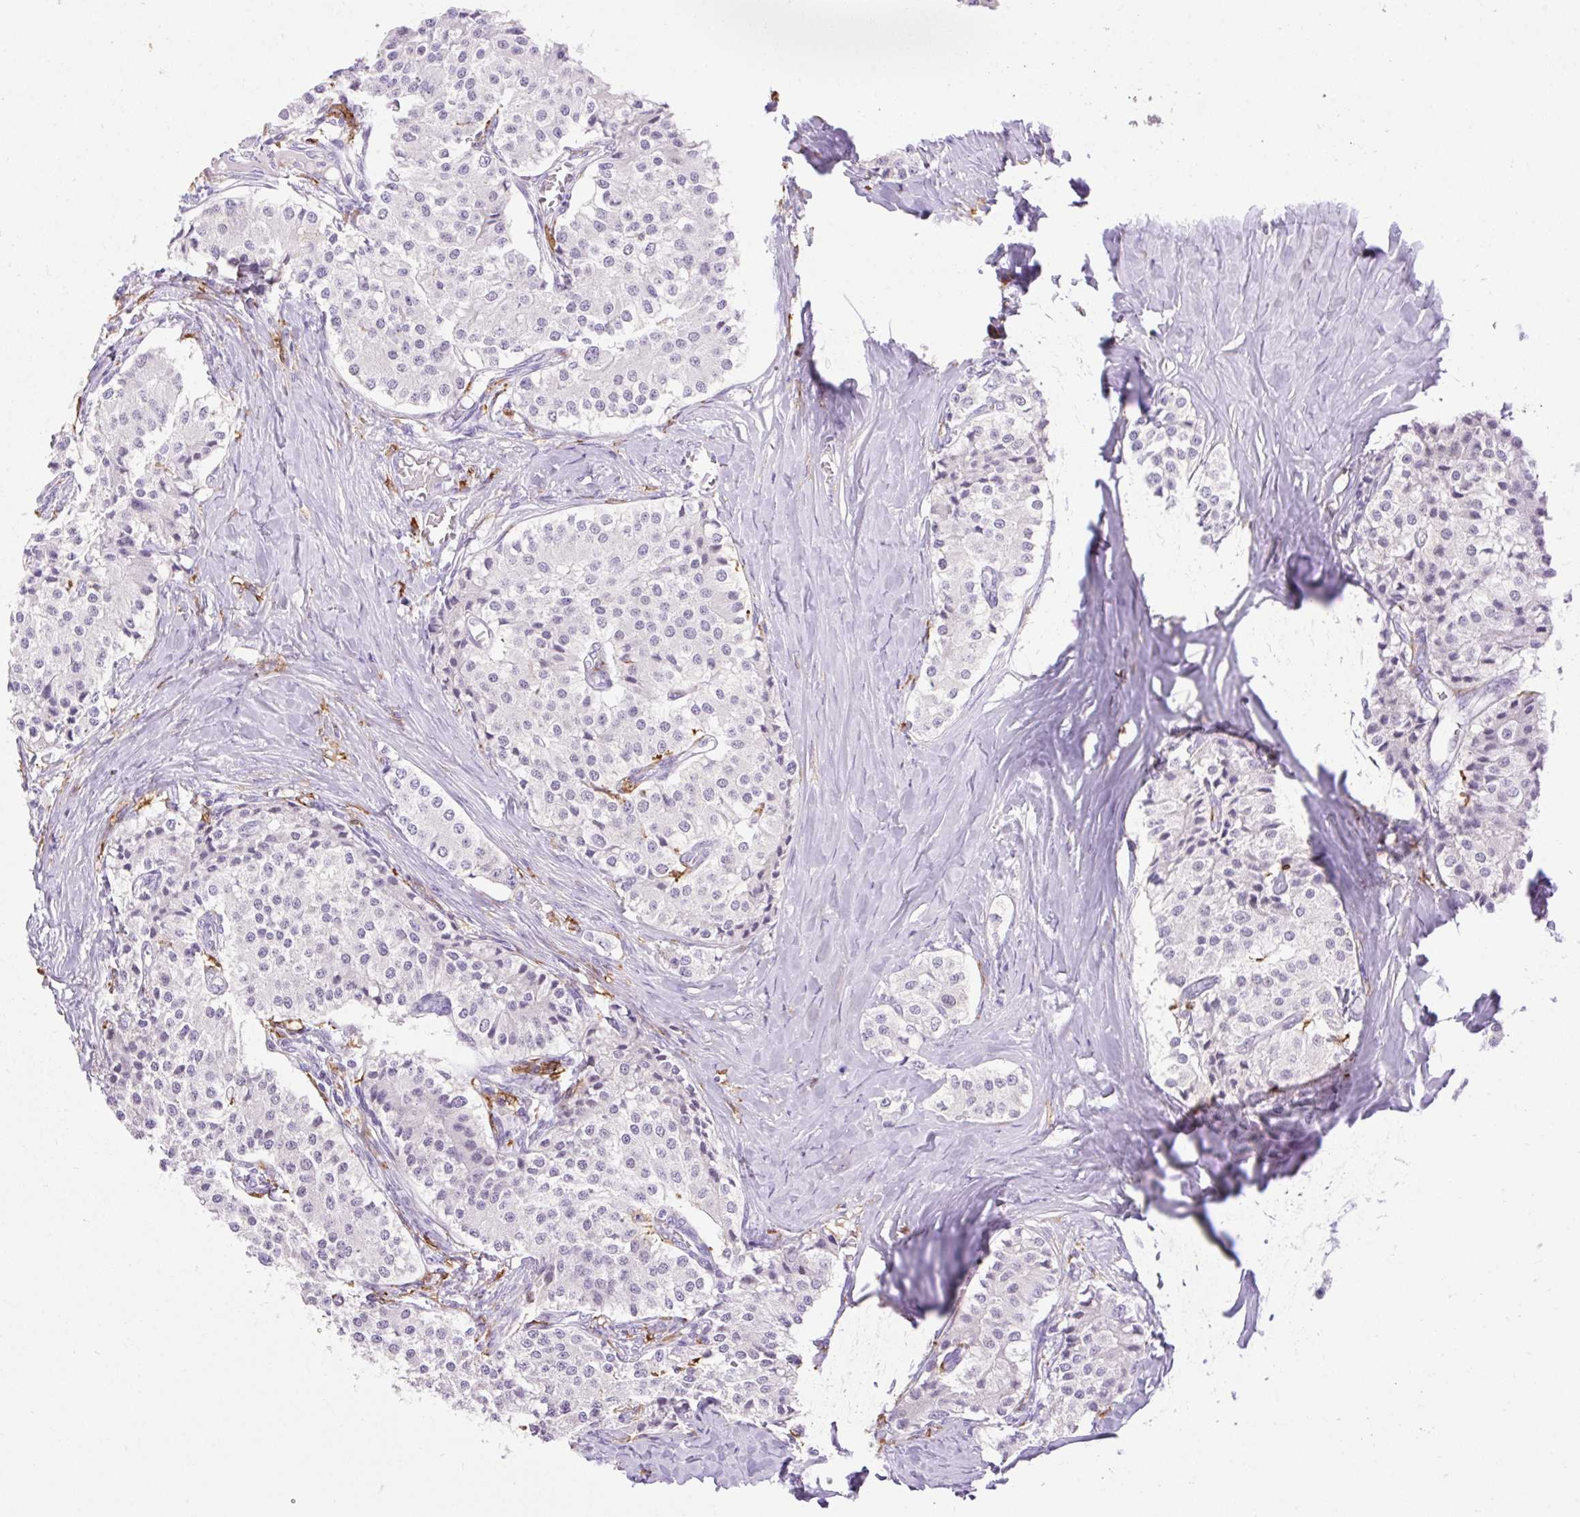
{"staining": {"intensity": "negative", "quantity": "none", "location": "none"}, "tissue": "carcinoid", "cell_type": "Tumor cells", "image_type": "cancer", "snomed": [{"axis": "morphology", "description": "Carcinoid, malignant, NOS"}, {"axis": "topography", "description": "Colon"}], "caption": "High magnification brightfield microscopy of carcinoid stained with DAB (brown) and counterstained with hematoxylin (blue): tumor cells show no significant positivity.", "gene": "SIGLEC1", "patient": {"sex": "female", "age": 52}}